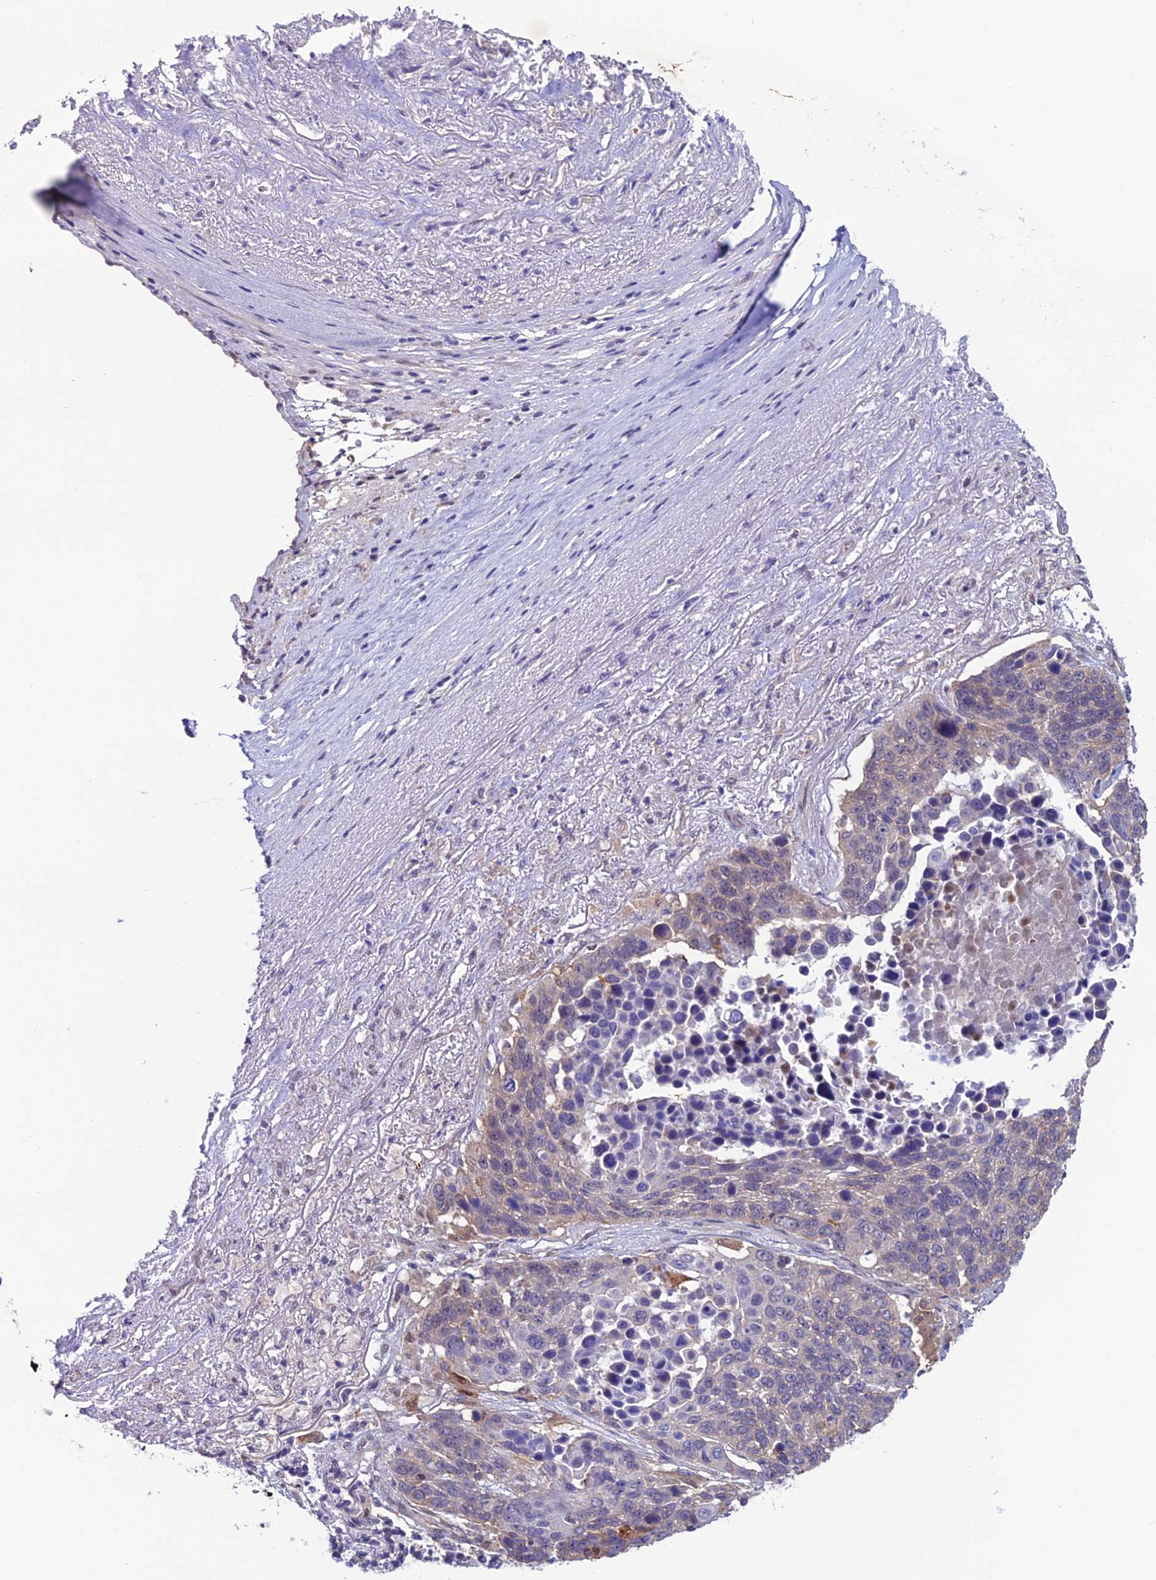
{"staining": {"intensity": "weak", "quantity": "<25%", "location": "cytoplasmic/membranous"}, "tissue": "lung cancer", "cell_type": "Tumor cells", "image_type": "cancer", "snomed": [{"axis": "morphology", "description": "Normal tissue, NOS"}, {"axis": "morphology", "description": "Squamous cell carcinoma, NOS"}, {"axis": "topography", "description": "Lymph node"}, {"axis": "topography", "description": "Lung"}], "caption": "A high-resolution micrograph shows immunohistochemistry (IHC) staining of lung squamous cell carcinoma, which shows no significant staining in tumor cells. (Stains: DAB (3,3'-diaminobenzidine) immunohistochemistry (IHC) with hematoxylin counter stain, Microscopy: brightfield microscopy at high magnification).", "gene": "FZD8", "patient": {"sex": "male", "age": 66}}